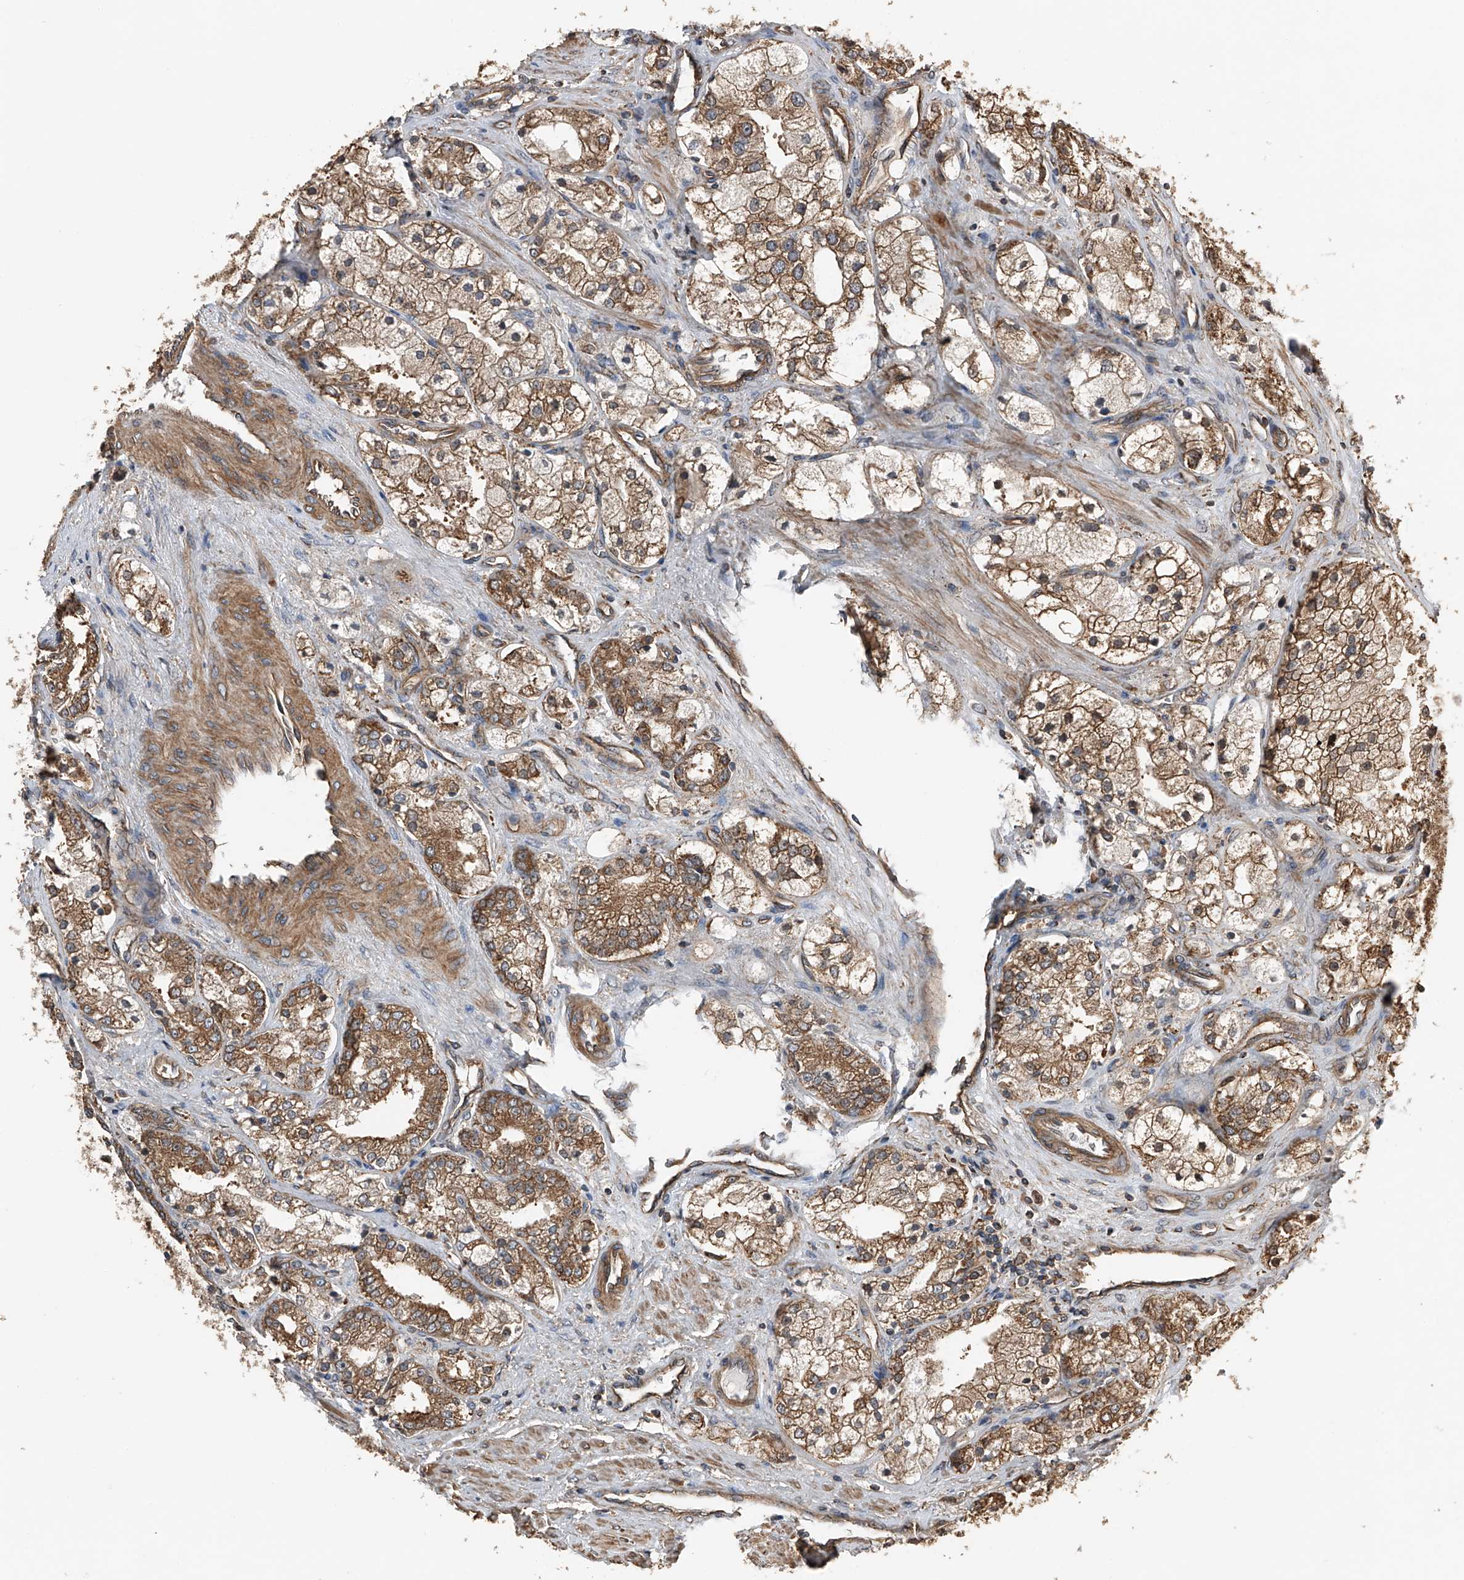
{"staining": {"intensity": "moderate", "quantity": "25%-75%", "location": "cytoplasmic/membranous"}, "tissue": "prostate cancer", "cell_type": "Tumor cells", "image_type": "cancer", "snomed": [{"axis": "morphology", "description": "Adenocarcinoma, High grade"}, {"axis": "topography", "description": "Prostate"}], "caption": "Prostate cancer was stained to show a protein in brown. There is medium levels of moderate cytoplasmic/membranous positivity in approximately 25%-75% of tumor cells.", "gene": "KCNJ2", "patient": {"sex": "male", "age": 50}}